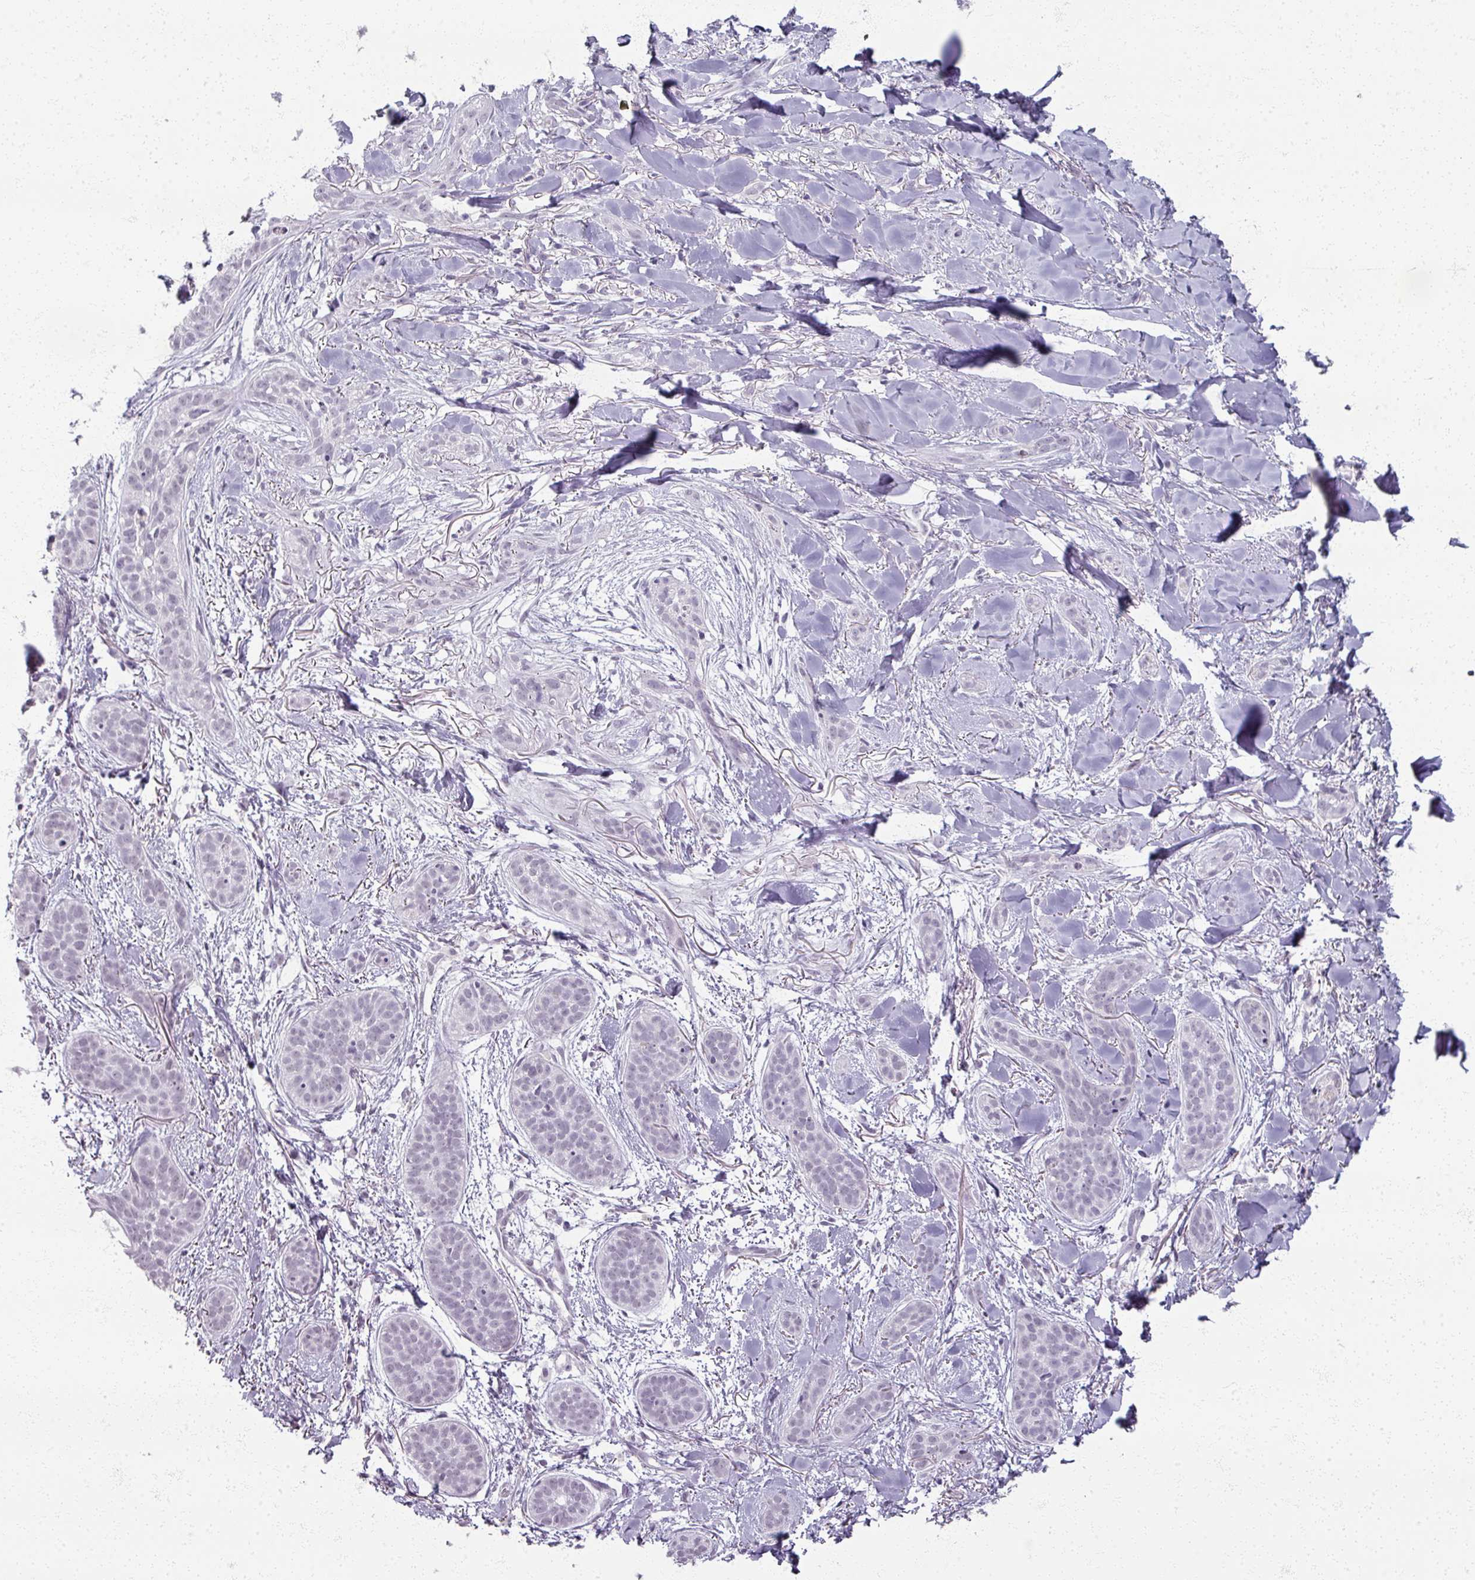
{"staining": {"intensity": "negative", "quantity": "none", "location": "none"}, "tissue": "skin cancer", "cell_type": "Tumor cells", "image_type": "cancer", "snomed": [{"axis": "morphology", "description": "Basal cell carcinoma"}, {"axis": "topography", "description": "Skin"}], "caption": "A micrograph of human skin basal cell carcinoma is negative for staining in tumor cells.", "gene": "RFPL2", "patient": {"sex": "male", "age": 52}}